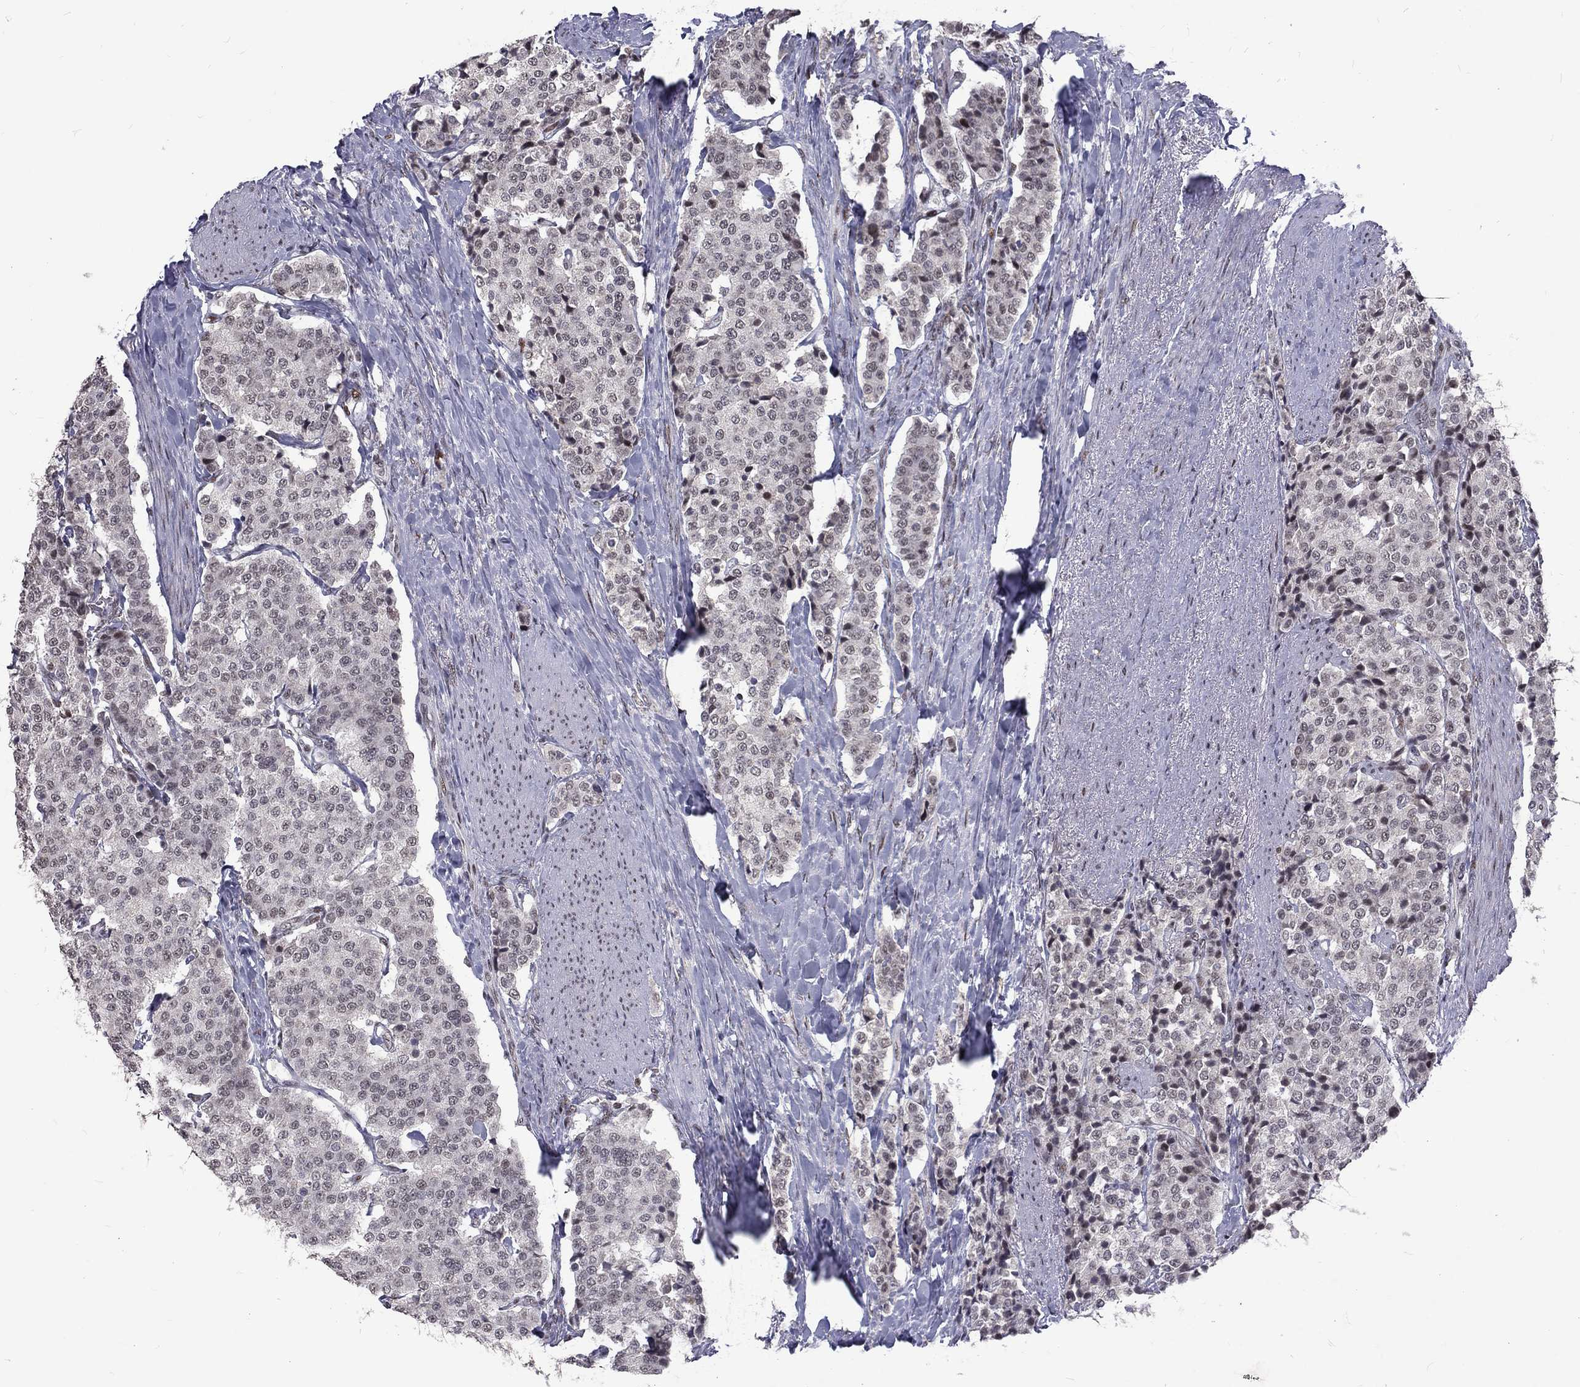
{"staining": {"intensity": "negative", "quantity": "none", "location": "none"}, "tissue": "carcinoid", "cell_type": "Tumor cells", "image_type": "cancer", "snomed": [{"axis": "morphology", "description": "Carcinoid, malignant, NOS"}, {"axis": "topography", "description": "Small intestine"}], "caption": "A high-resolution photomicrograph shows immunohistochemistry (IHC) staining of carcinoid, which displays no significant positivity in tumor cells. Brightfield microscopy of immunohistochemistry (IHC) stained with DAB (brown) and hematoxylin (blue), captured at high magnification.", "gene": "TCEAL1", "patient": {"sex": "female", "age": 58}}